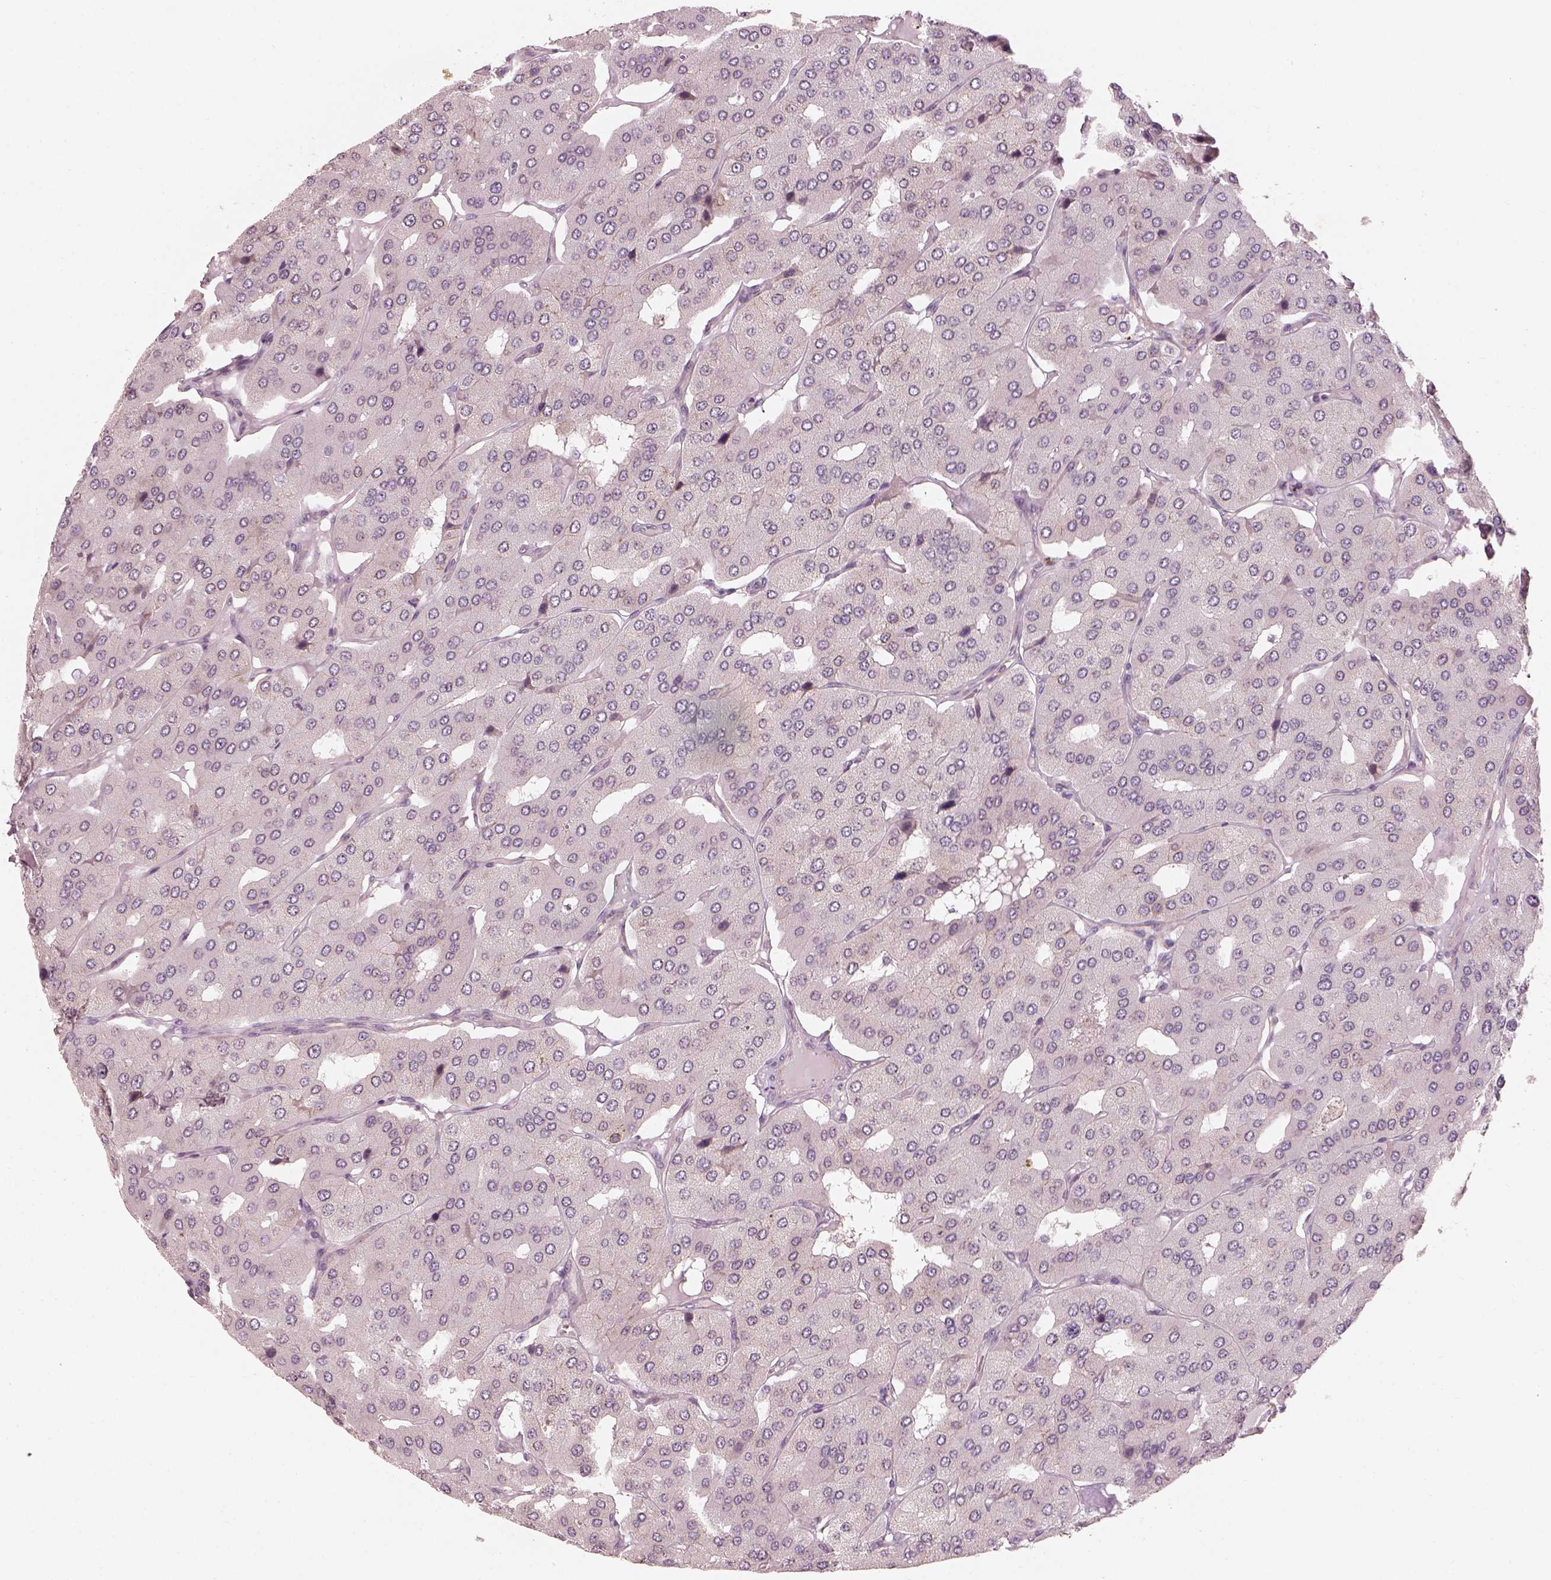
{"staining": {"intensity": "negative", "quantity": "none", "location": "none"}, "tissue": "parathyroid gland", "cell_type": "Glandular cells", "image_type": "normal", "snomed": [{"axis": "morphology", "description": "Normal tissue, NOS"}, {"axis": "morphology", "description": "Adenoma, NOS"}, {"axis": "topography", "description": "Parathyroid gland"}], "caption": "Immunohistochemical staining of normal human parathyroid gland displays no significant positivity in glandular cells.", "gene": "CDS1", "patient": {"sex": "female", "age": 86}}